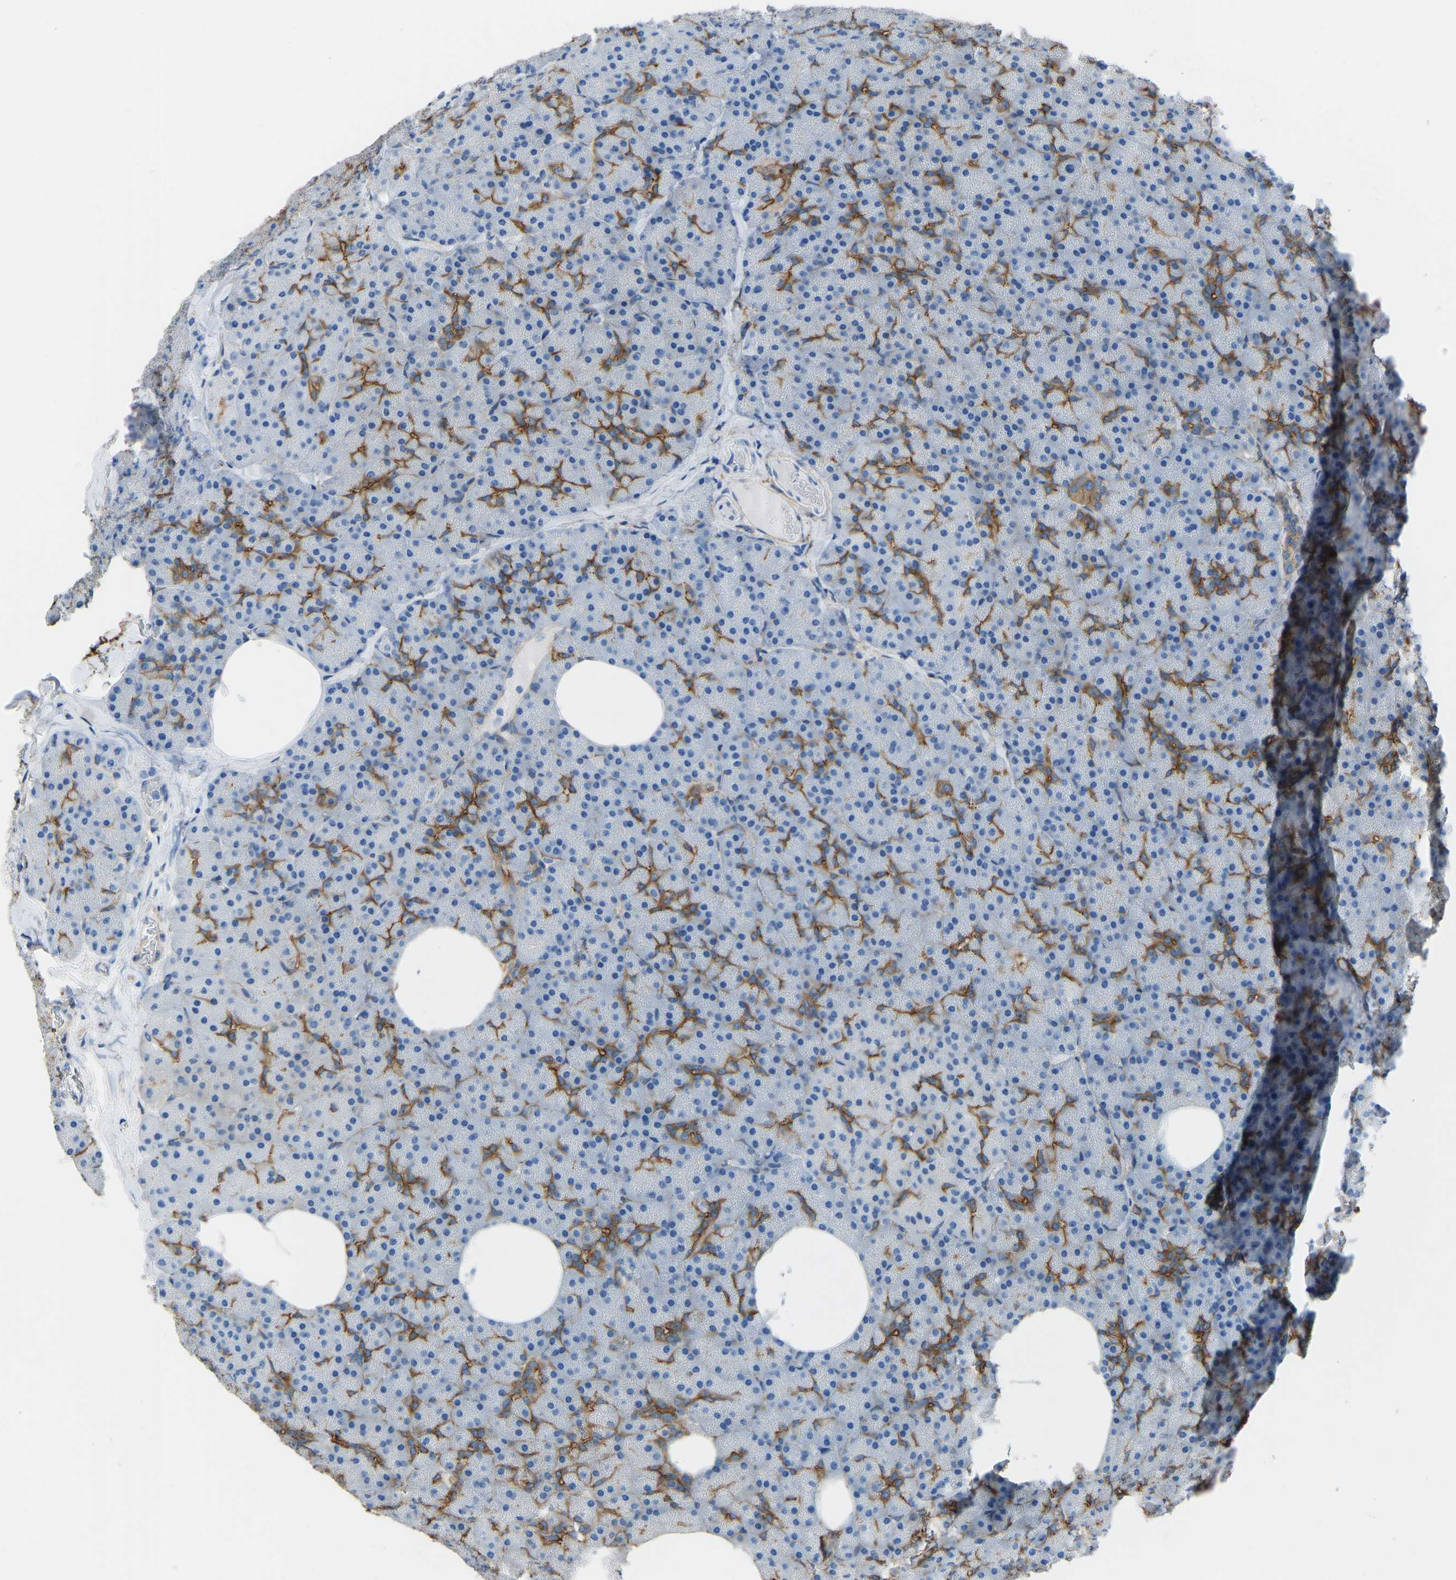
{"staining": {"intensity": "moderate", "quantity": "<25%", "location": "cytoplasmic/membranous"}, "tissue": "pancreas", "cell_type": "Exocrine glandular cells", "image_type": "normal", "snomed": [{"axis": "morphology", "description": "Normal tissue, NOS"}, {"axis": "morphology", "description": "Carcinoid, malignant, NOS"}, {"axis": "topography", "description": "Pancreas"}], "caption": "High-magnification brightfield microscopy of unremarkable pancreas stained with DAB (3,3'-diaminobenzidine) (brown) and counterstained with hematoxylin (blue). exocrine glandular cells exhibit moderate cytoplasmic/membranous staining is appreciated in approximately<25% of cells.", "gene": "MYH10", "patient": {"sex": "female", "age": 35}}